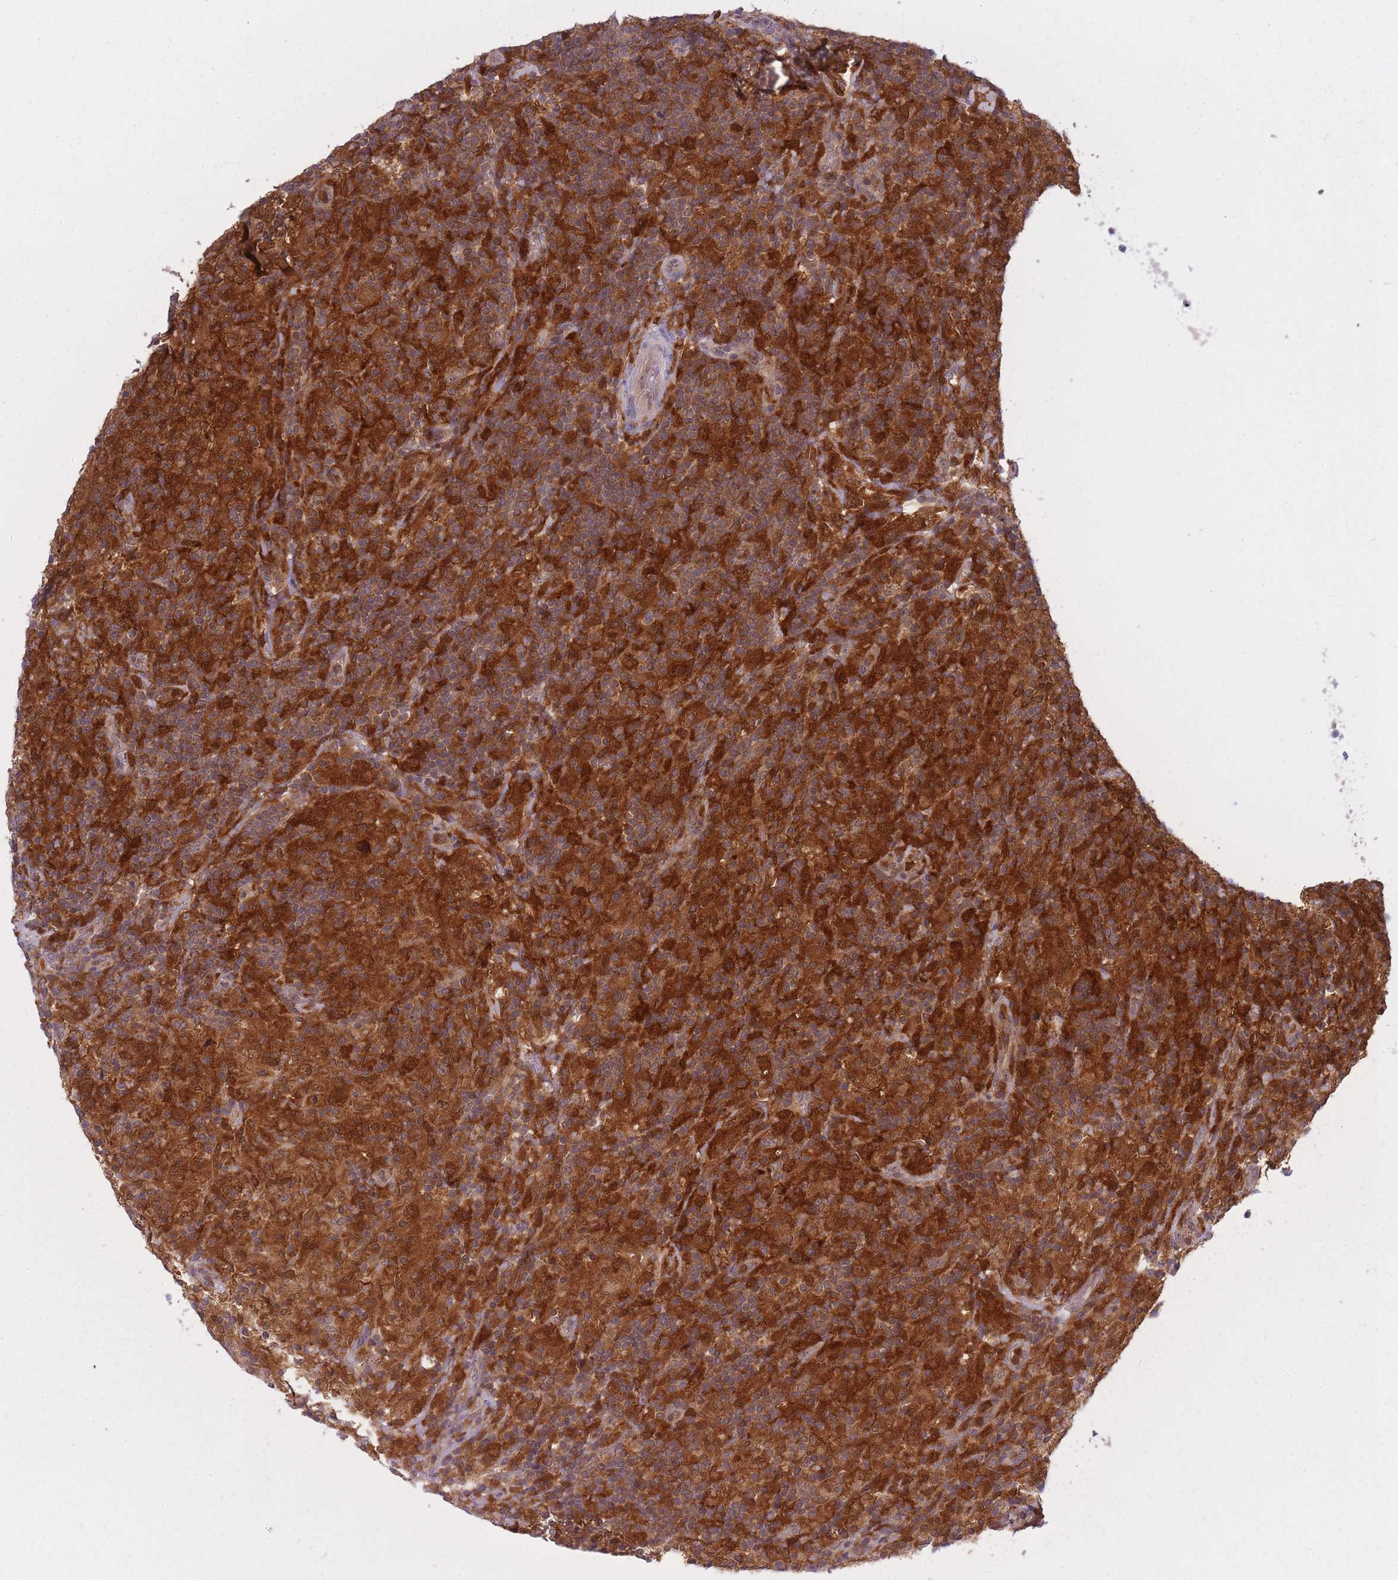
{"staining": {"intensity": "strong", "quantity": "25%-75%", "location": "cytoplasmic/membranous,nuclear"}, "tissue": "lymphoma", "cell_type": "Tumor cells", "image_type": "cancer", "snomed": [{"axis": "morphology", "description": "Hodgkin's disease, NOS"}, {"axis": "topography", "description": "Lymph node"}], "caption": "Immunohistochemistry (IHC) staining of Hodgkin's disease, which shows high levels of strong cytoplasmic/membranous and nuclear positivity in about 25%-75% of tumor cells indicating strong cytoplasmic/membranous and nuclear protein positivity. The staining was performed using DAB (brown) for protein detection and nuclei were counterstained in hematoxylin (blue).", "gene": "CXorf38", "patient": {"sex": "male", "age": 70}}